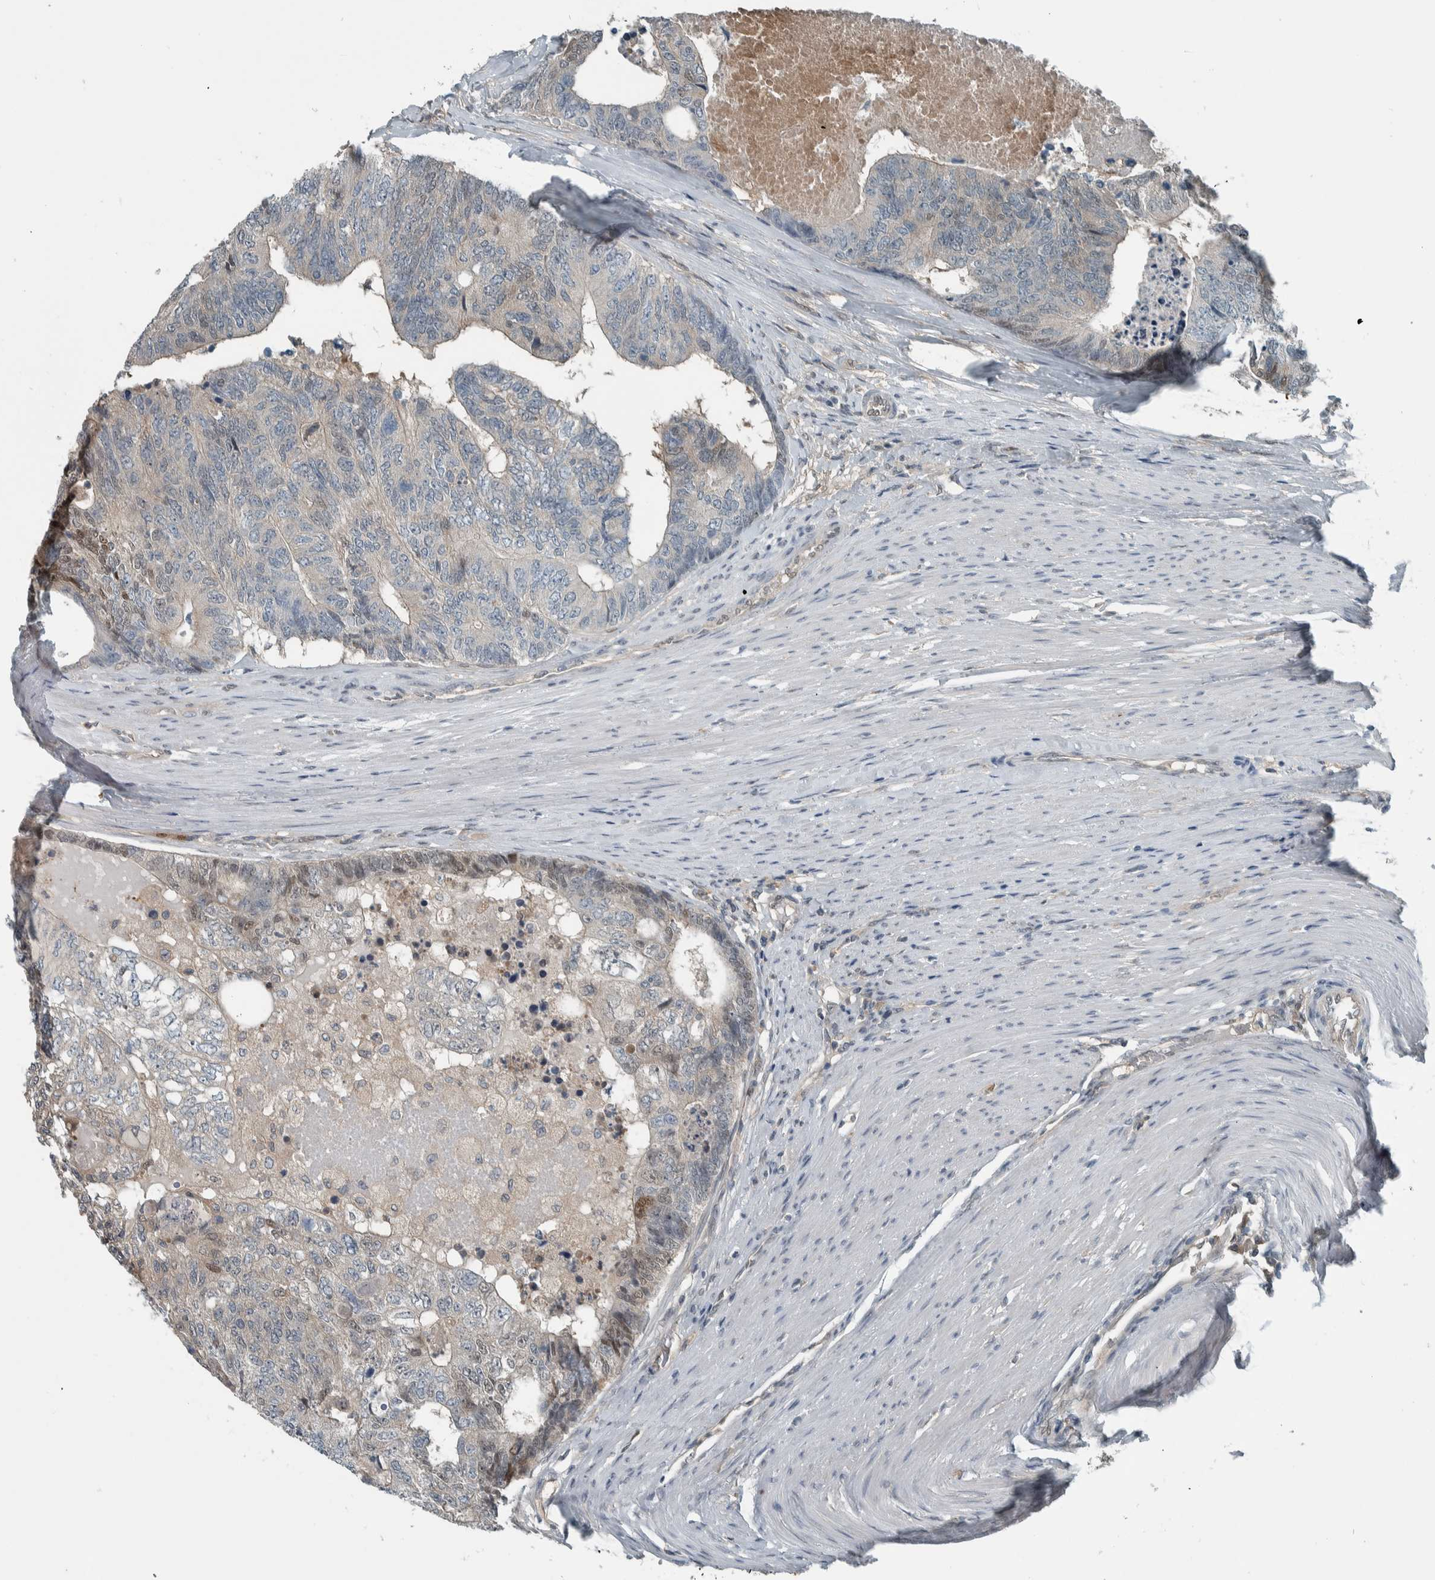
{"staining": {"intensity": "moderate", "quantity": "<25%", "location": "cytoplasmic/membranous,nuclear"}, "tissue": "colorectal cancer", "cell_type": "Tumor cells", "image_type": "cancer", "snomed": [{"axis": "morphology", "description": "Adenocarcinoma, NOS"}, {"axis": "topography", "description": "Colon"}], "caption": "This is an image of immunohistochemistry (IHC) staining of colorectal cancer, which shows moderate staining in the cytoplasmic/membranous and nuclear of tumor cells.", "gene": "ALAD", "patient": {"sex": "female", "age": 67}}